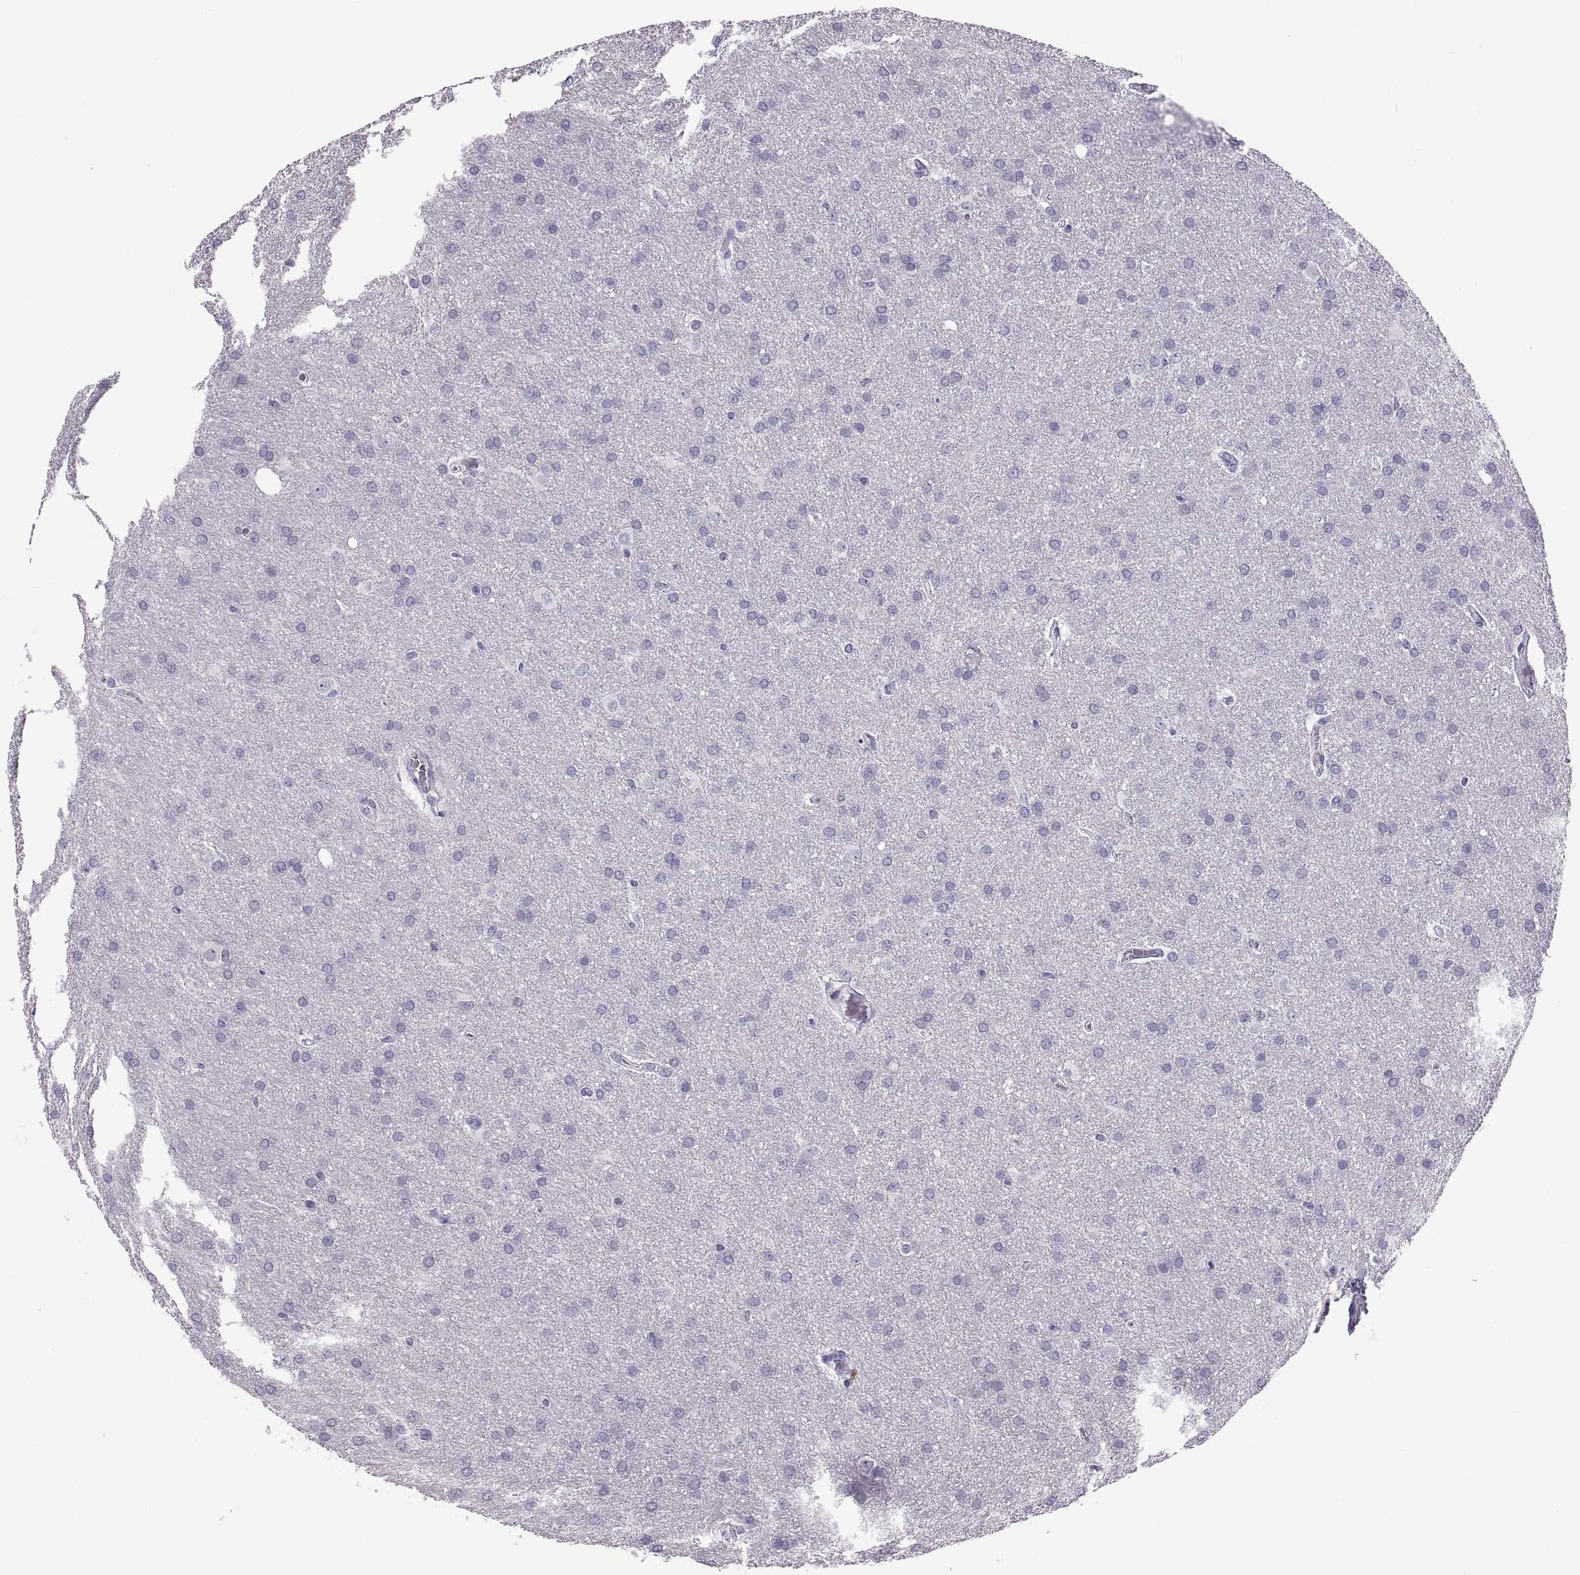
{"staining": {"intensity": "negative", "quantity": "none", "location": "none"}, "tissue": "glioma", "cell_type": "Tumor cells", "image_type": "cancer", "snomed": [{"axis": "morphology", "description": "Glioma, malignant, Low grade"}, {"axis": "topography", "description": "Brain"}], "caption": "Immunohistochemistry of human malignant low-grade glioma shows no positivity in tumor cells.", "gene": "QRICH2", "patient": {"sex": "female", "age": 32}}